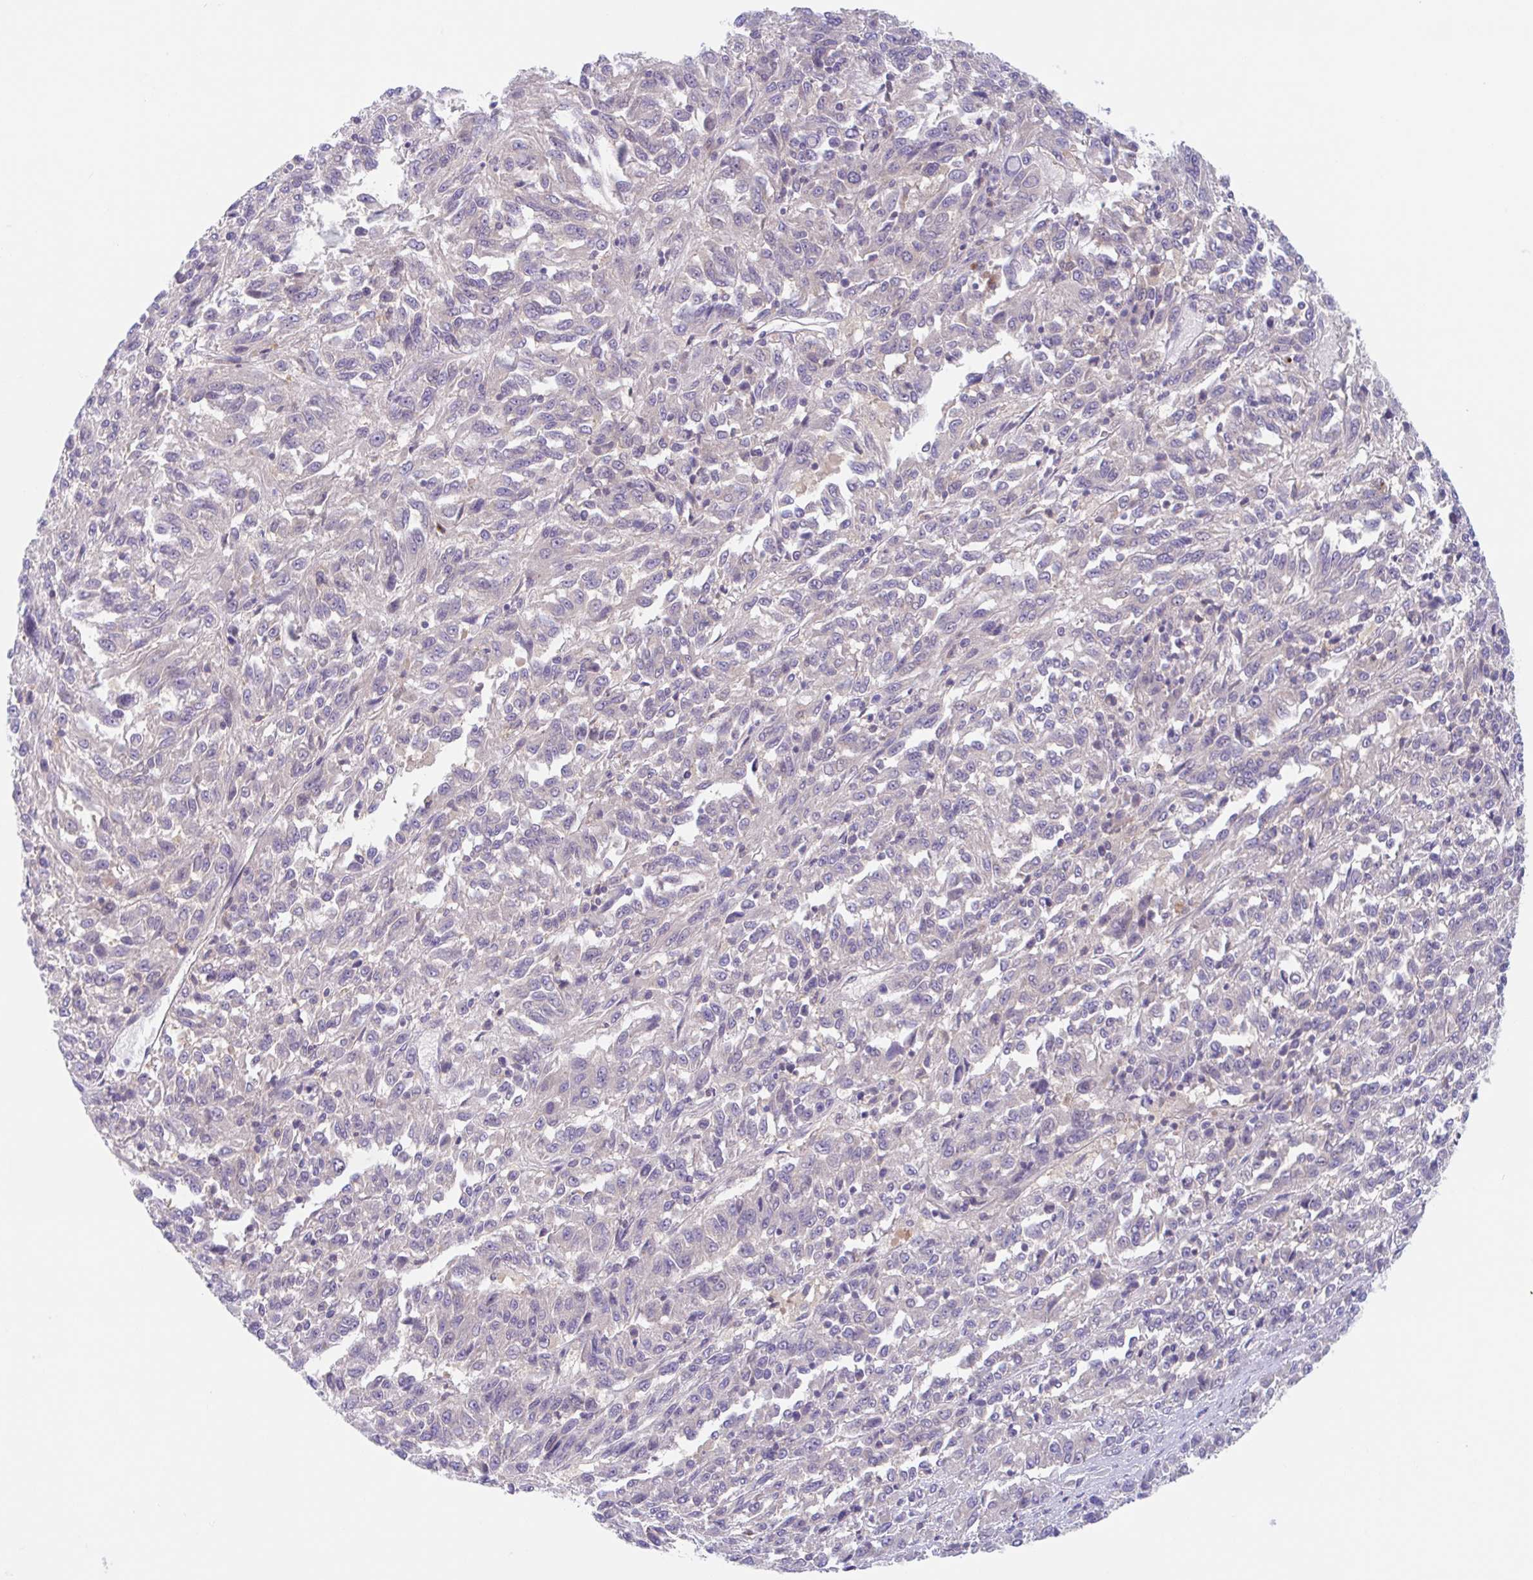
{"staining": {"intensity": "negative", "quantity": "none", "location": "none"}, "tissue": "melanoma", "cell_type": "Tumor cells", "image_type": "cancer", "snomed": [{"axis": "morphology", "description": "Malignant melanoma, Metastatic site"}, {"axis": "topography", "description": "Lung"}], "caption": "IHC image of human malignant melanoma (metastatic site) stained for a protein (brown), which displays no positivity in tumor cells.", "gene": "TMEM86A", "patient": {"sex": "male", "age": 64}}